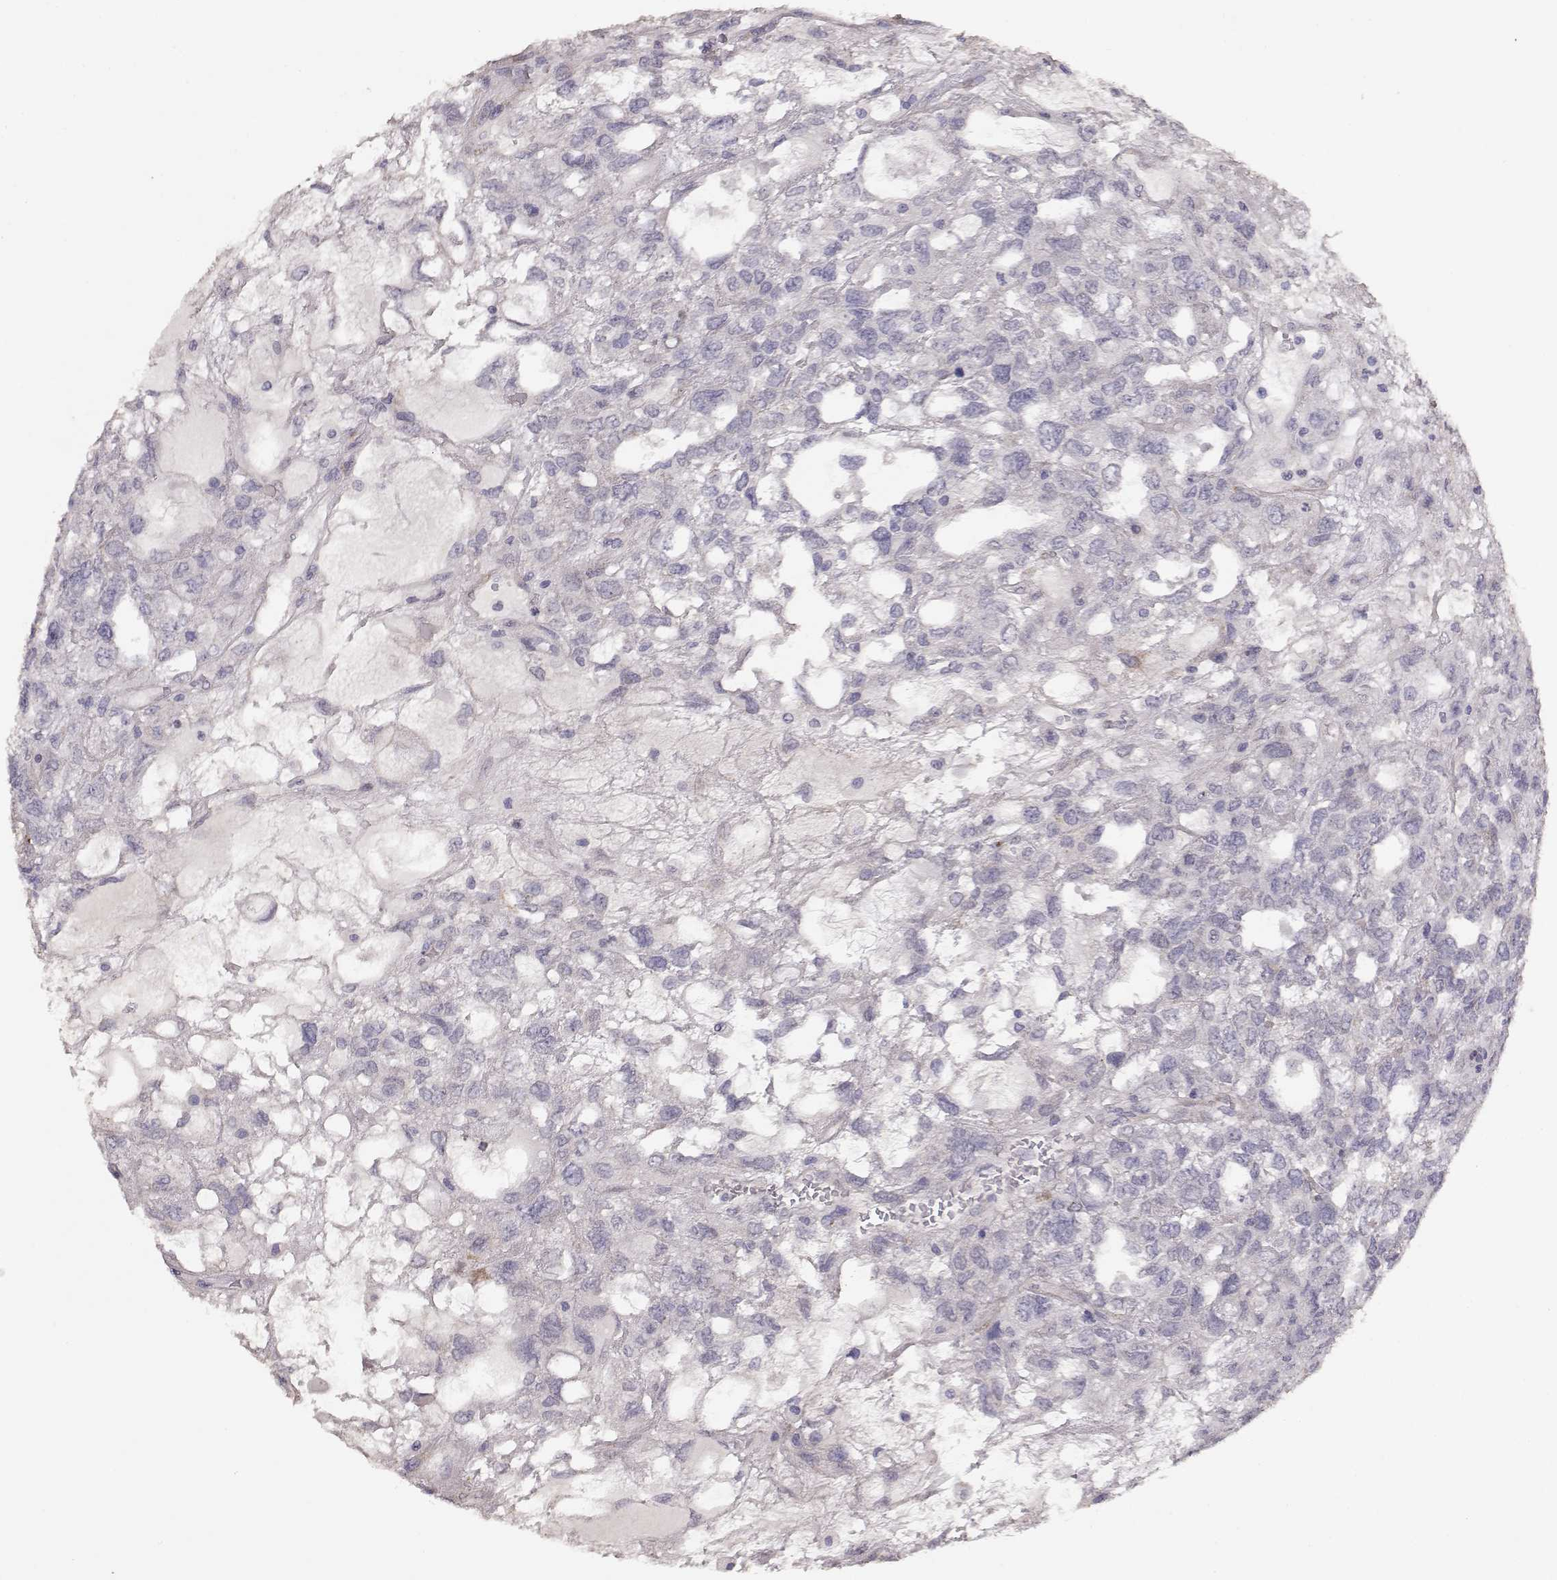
{"staining": {"intensity": "negative", "quantity": "none", "location": "none"}, "tissue": "testis cancer", "cell_type": "Tumor cells", "image_type": "cancer", "snomed": [{"axis": "morphology", "description": "Seminoma, NOS"}, {"axis": "topography", "description": "Testis"}], "caption": "A high-resolution photomicrograph shows immunohistochemistry staining of seminoma (testis), which reveals no significant expression in tumor cells.", "gene": "LAMA5", "patient": {"sex": "male", "age": 52}}